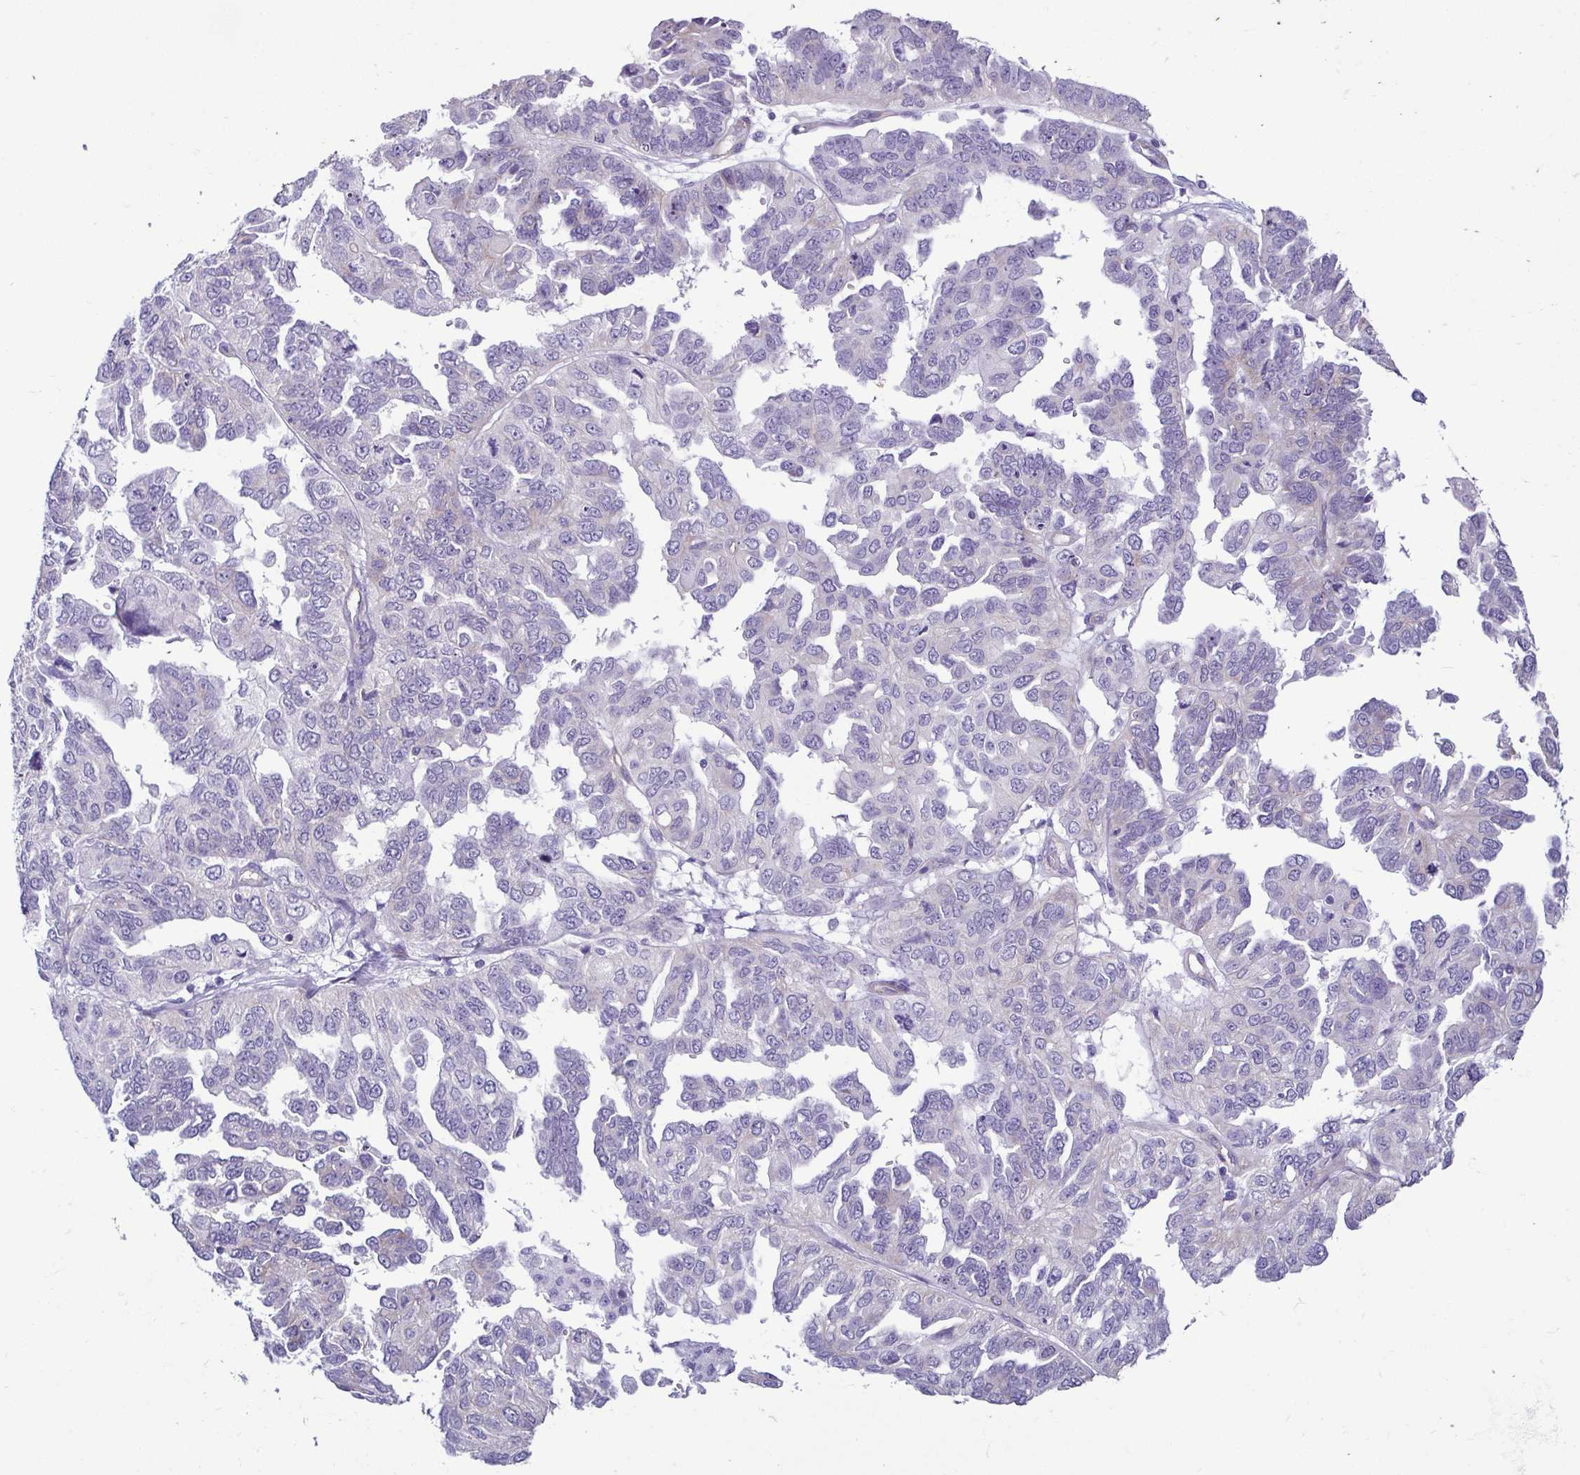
{"staining": {"intensity": "negative", "quantity": "none", "location": "none"}, "tissue": "ovarian cancer", "cell_type": "Tumor cells", "image_type": "cancer", "snomed": [{"axis": "morphology", "description": "Cystadenocarcinoma, serous, NOS"}, {"axis": "topography", "description": "Ovary"}], "caption": "An immunohistochemistry histopathology image of serous cystadenocarcinoma (ovarian) is shown. There is no staining in tumor cells of serous cystadenocarcinoma (ovarian).", "gene": "CASP14", "patient": {"sex": "female", "age": 53}}